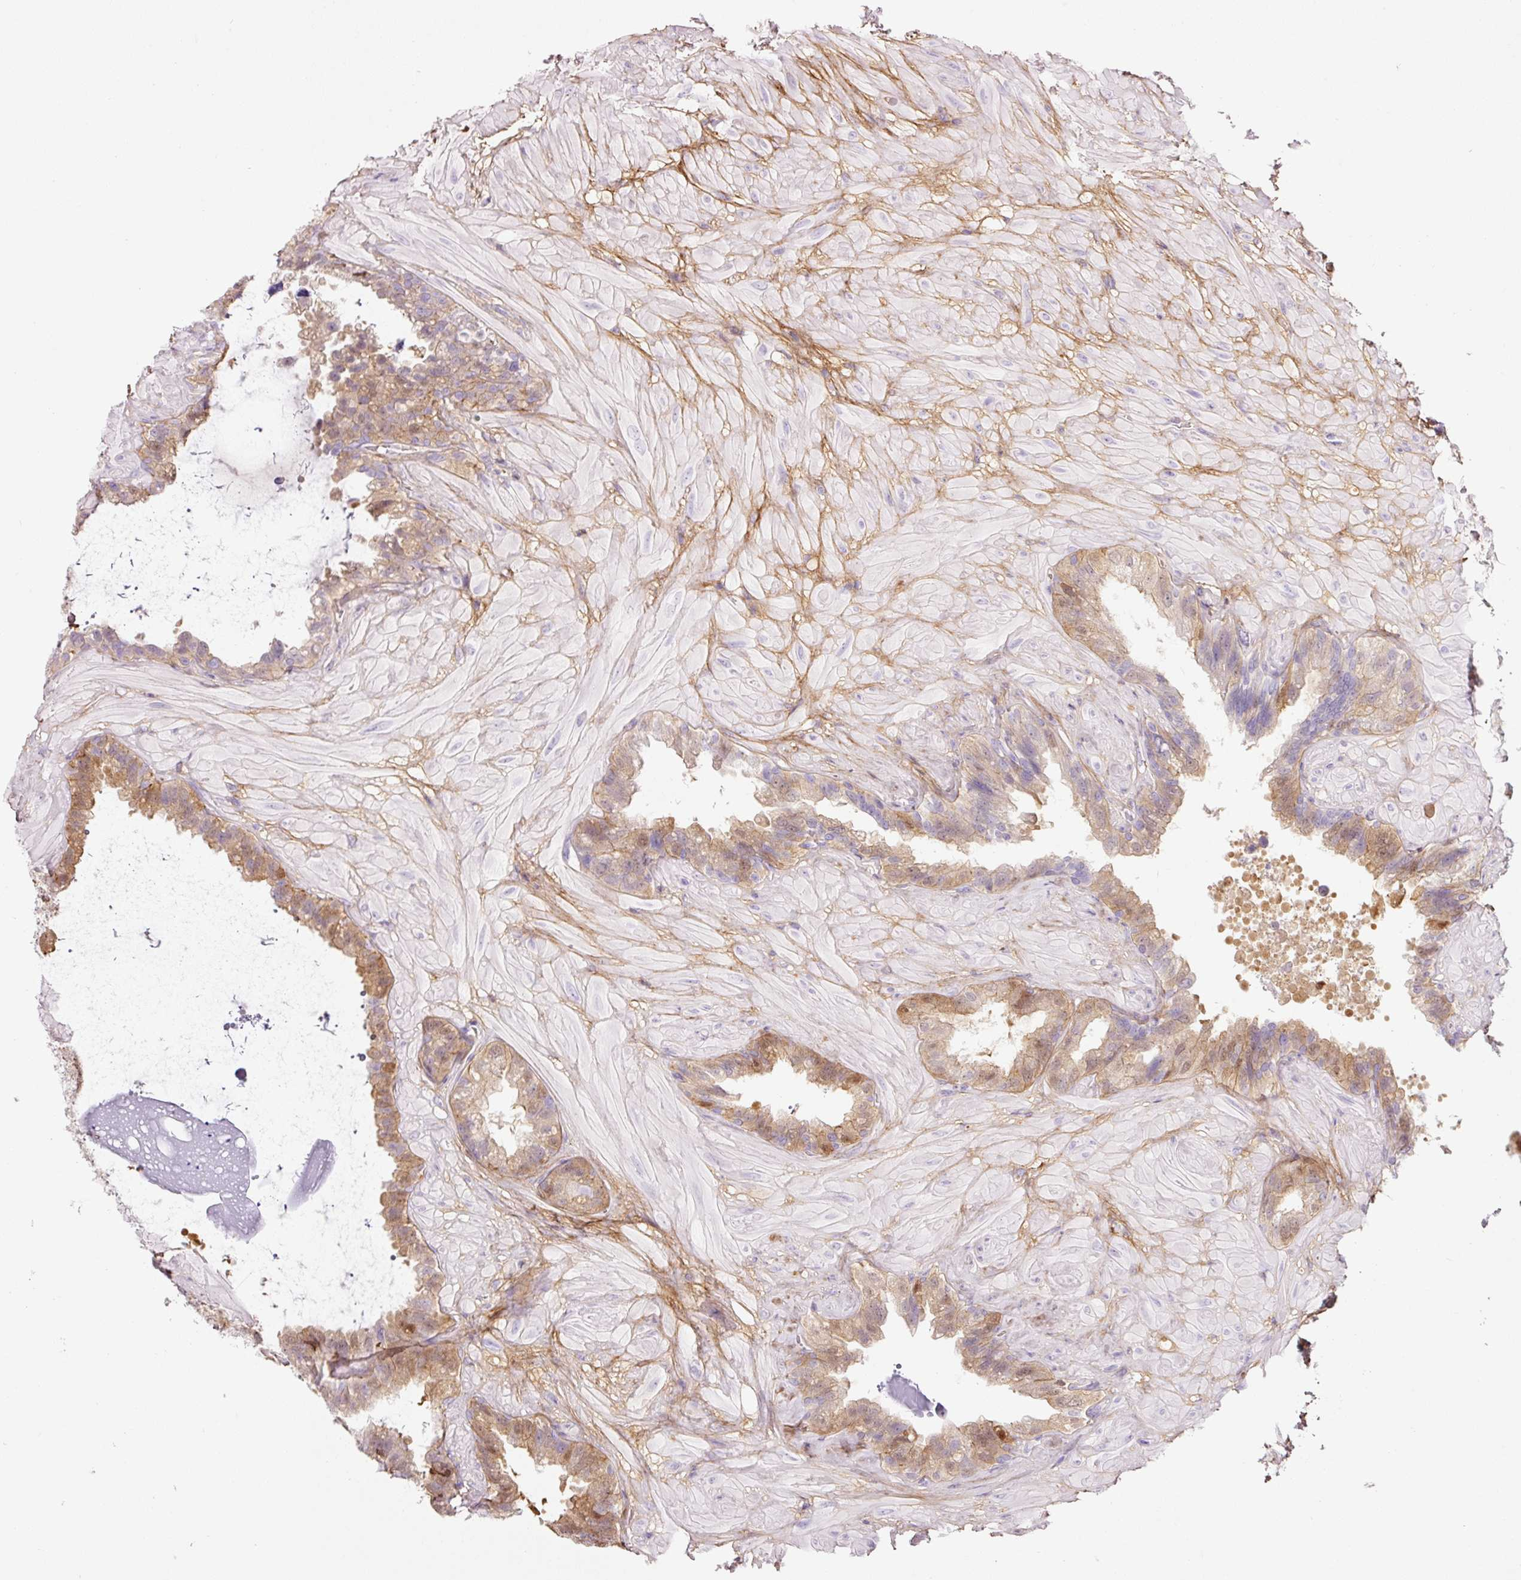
{"staining": {"intensity": "moderate", "quantity": "25%-75%", "location": "cytoplasmic/membranous"}, "tissue": "seminal vesicle", "cell_type": "Glandular cells", "image_type": "normal", "snomed": [{"axis": "morphology", "description": "Normal tissue, NOS"}, {"axis": "topography", "description": "Seminal veicle"}, {"axis": "topography", "description": "Peripheral nerve tissue"}], "caption": "Immunohistochemistry (DAB (3,3'-diaminobenzidine)) staining of unremarkable seminal vesicle reveals moderate cytoplasmic/membranous protein positivity in approximately 25%-75% of glandular cells. Immunohistochemistry stains the protein of interest in brown and the nuclei are stained blue.", "gene": "SOS2", "patient": {"sex": "male", "age": 76}}